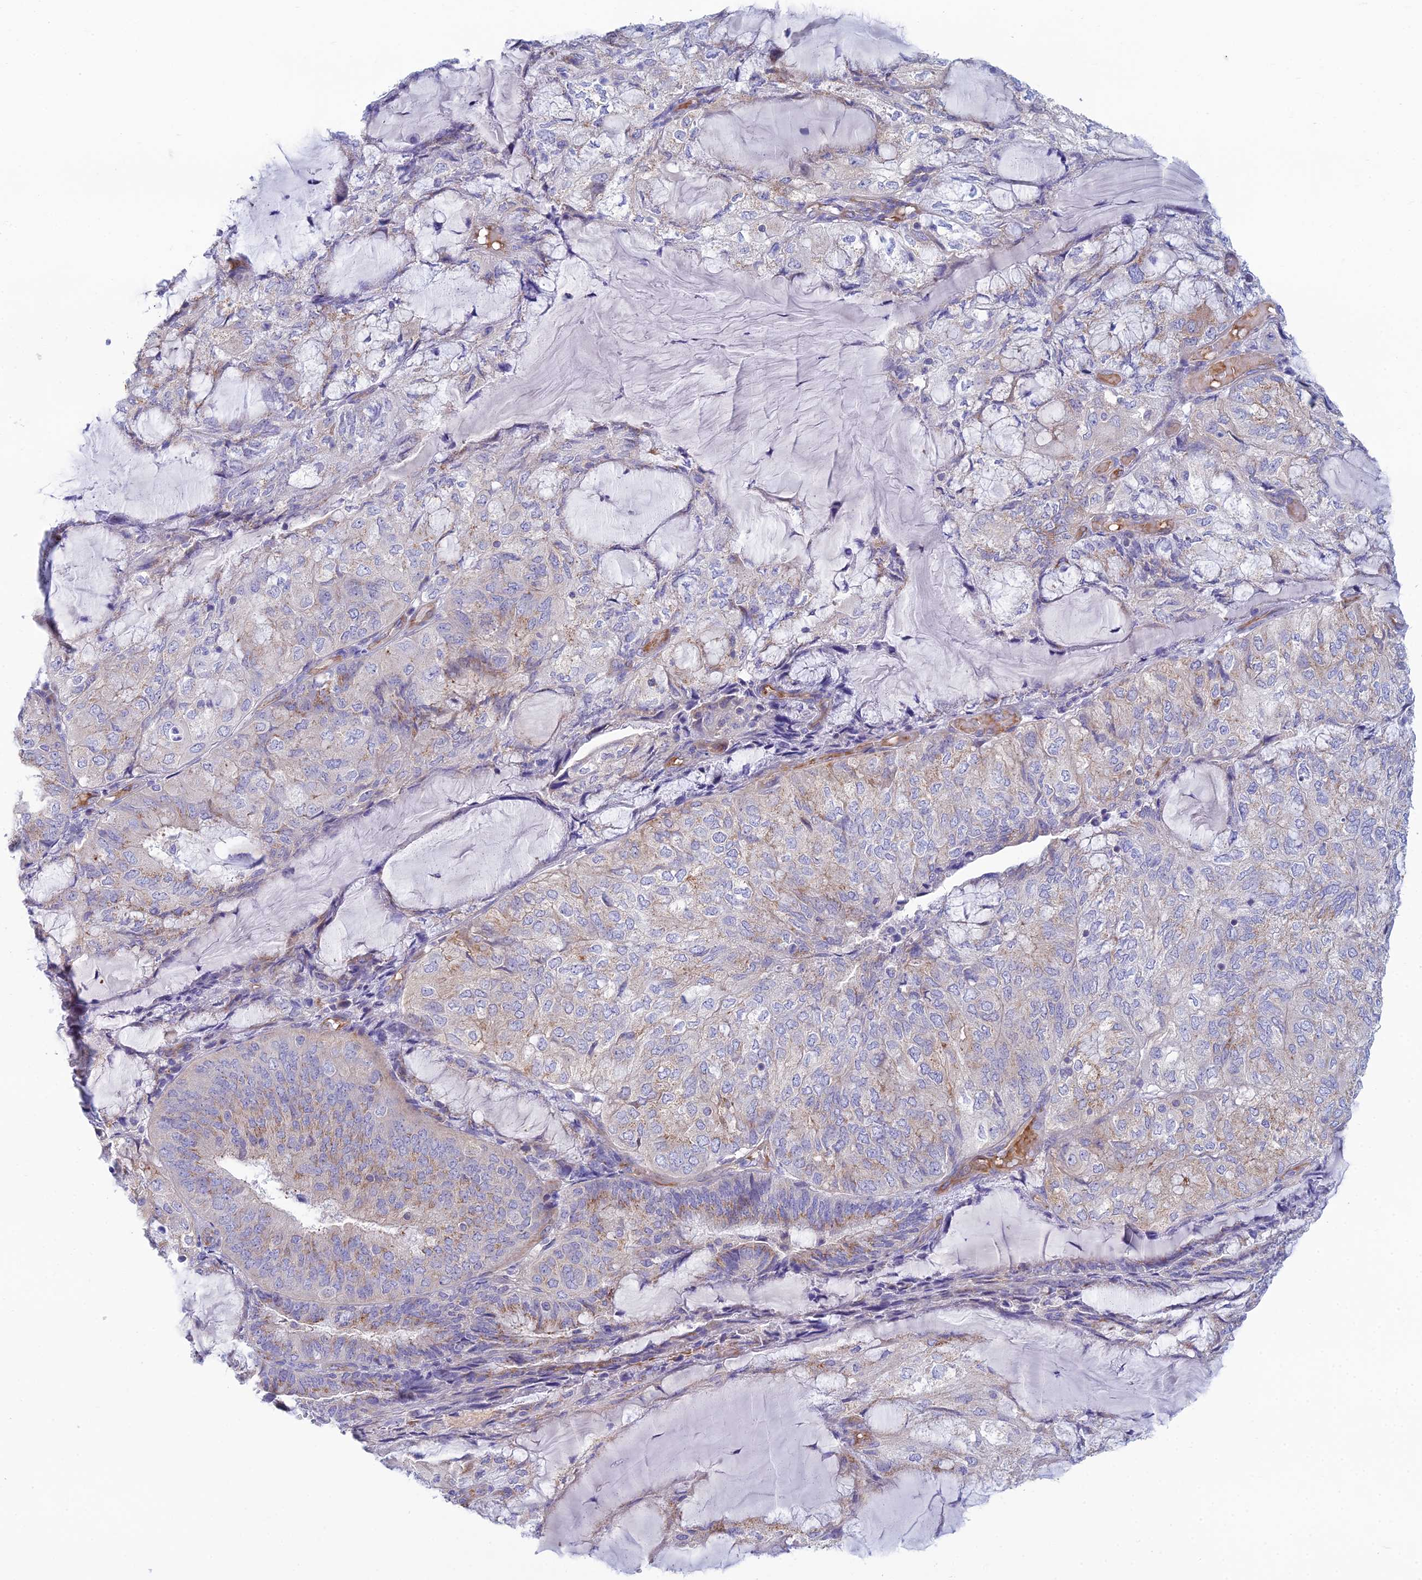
{"staining": {"intensity": "moderate", "quantity": "<25%", "location": "cytoplasmic/membranous"}, "tissue": "endometrial cancer", "cell_type": "Tumor cells", "image_type": "cancer", "snomed": [{"axis": "morphology", "description": "Adenocarcinoma, NOS"}, {"axis": "topography", "description": "Endometrium"}], "caption": "Protein expression analysis of human adenocarcinoma (endometrial) reveals moderate cytoplasmic/membranous staining in about <25% of tumor cells.", "gene": "ZNF564", "patient": {"sex": "female", "age": 81}}